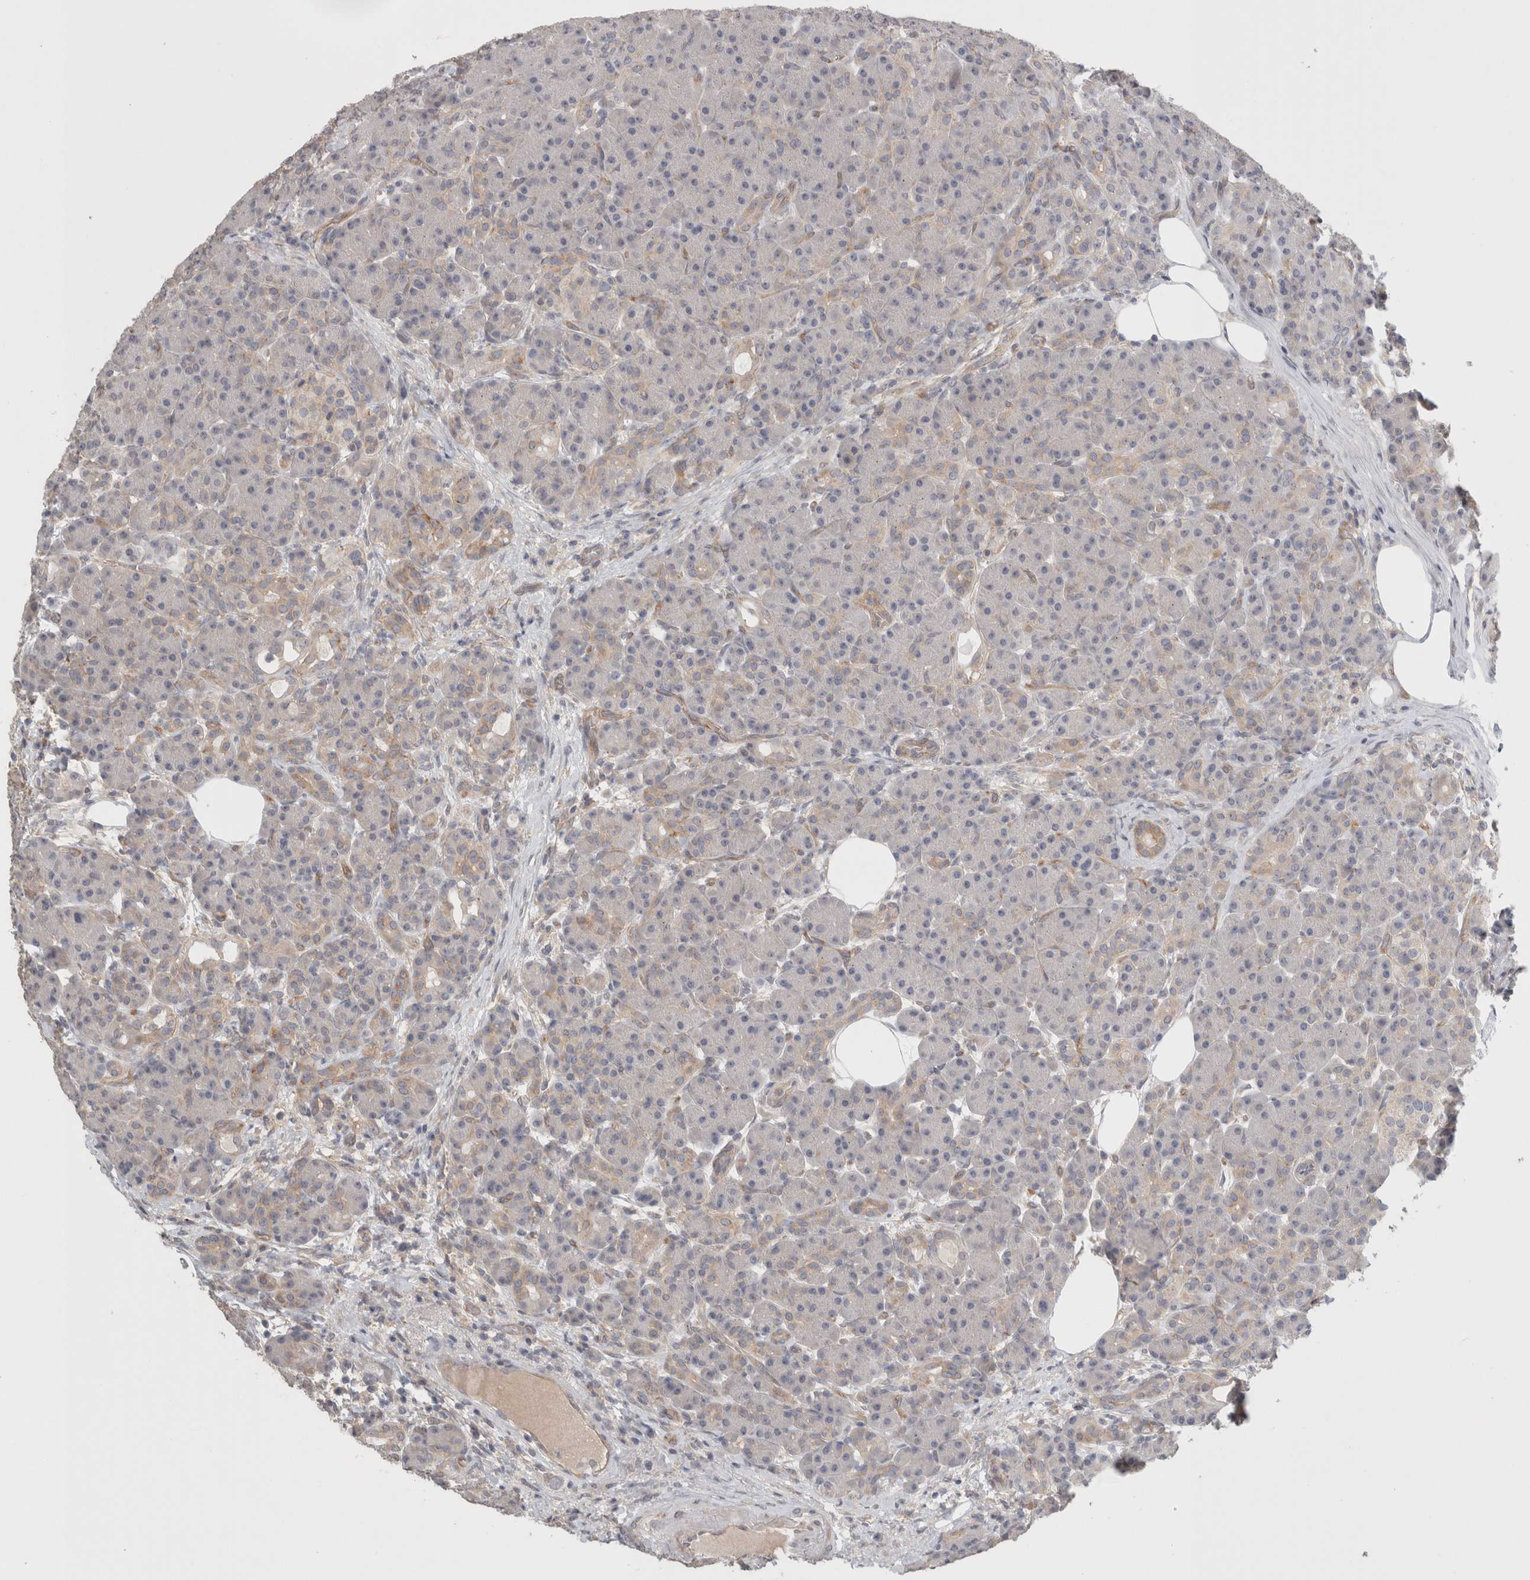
{"staining": {"intensity": "weak", "quantity": "<25%", "location": "cytoplasmic/membranous"}, "tissue": "pancreas", "cell_type": "Exocrine glandular cells", "image_type": "normal", "snomed": [{"axis": "morphology", "description": "Normal tissue, NOS"}, {"axis": "topography", "description": "Pancreas"}], "caption": "This is an IHC micrograph of benign pancreas. There is no expression in exocrine glandular cells.", "gene": "RASAL2", "patient": {"sex": "male", "age": 63}}